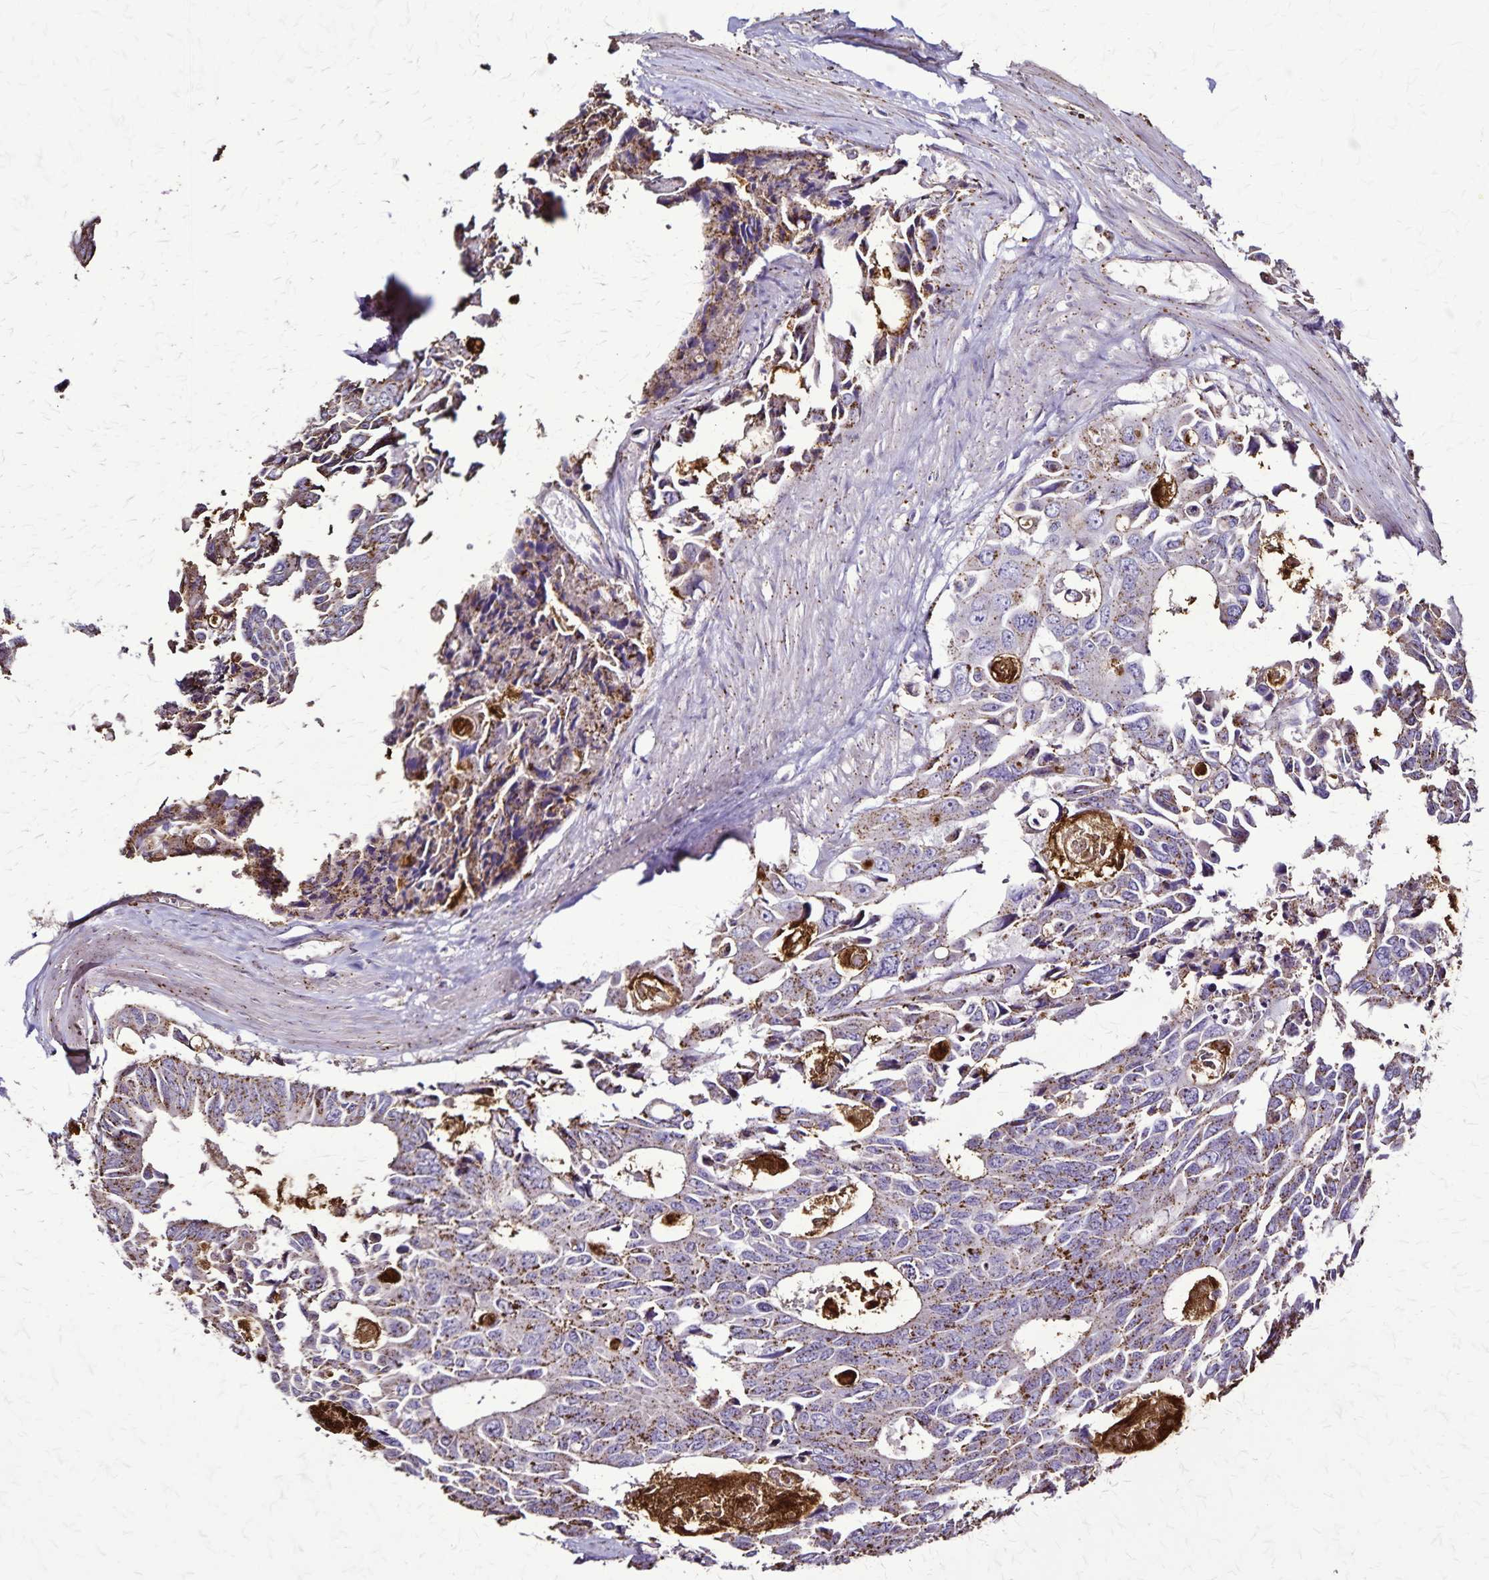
{"staining": {"intensity": "moderate", "quantity": "25%-75%", "location": "cytoplasmic/membranous"}, "tissue": "colorectal cancer", "cell_type": "Tumor cells", "image_type": "cancer", "snomed": [{"axis": "morphology", "description": "Adenocarcinoma, NOS"}, {"axis": "topography", "description": "Rectum"}], "caption": "Protein expression by immunohistochemistry shows moderate cytoplasmic/membranous staining in about 25%-75% of tumor cells in colorectal cancer. Immunohistochemistry (ihc) stains the protein of interest in brown and the nuclei are stained blue.", "gene": "CHMP1B", "patient": {"sex": "male", "age": 76}}